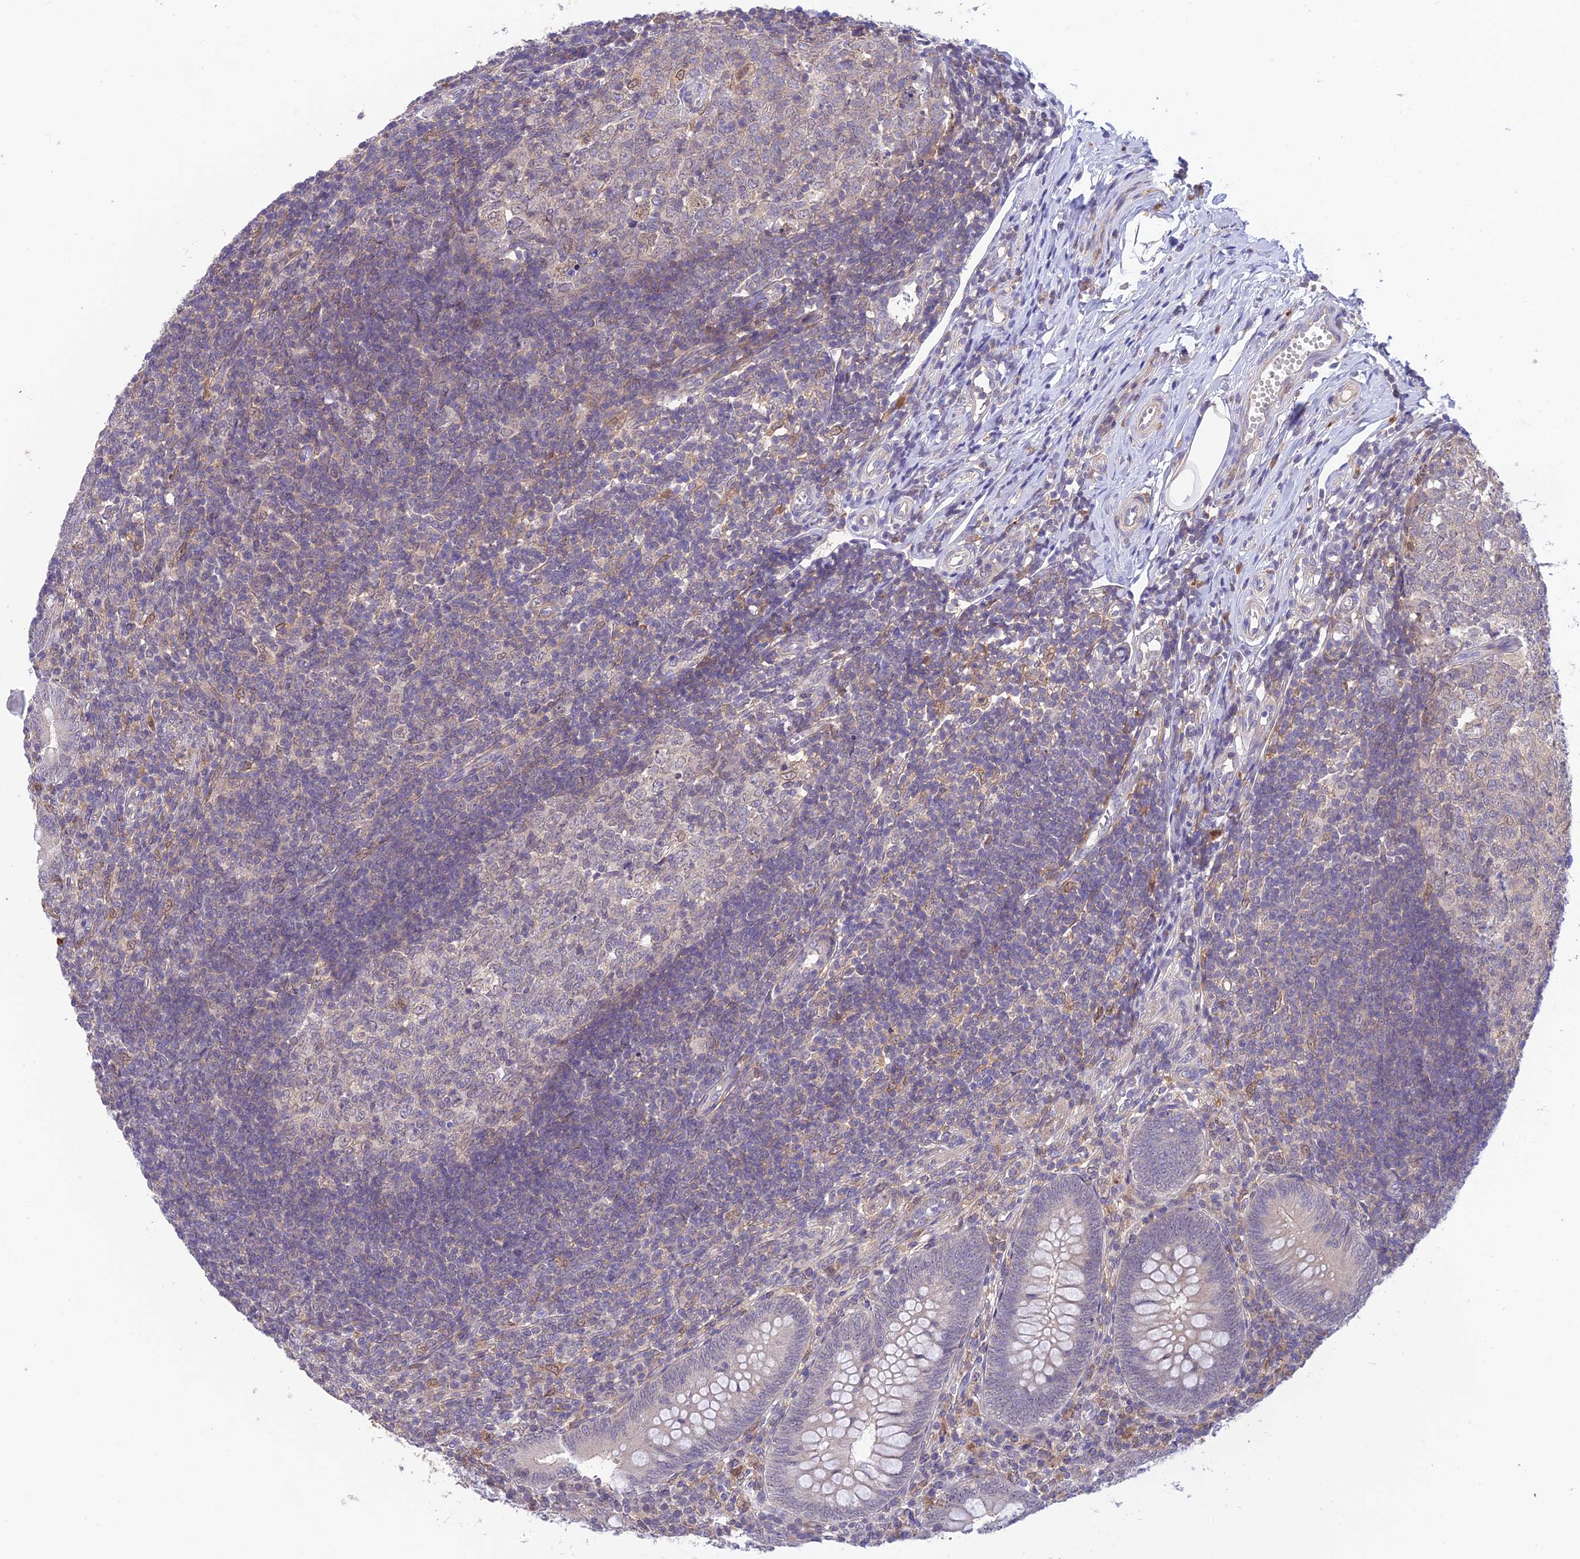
{"staining": {"intensity": "negative", "quantity": "none", "location": "none"}, "tissue": "appendix", "cell_type": "Glandular cells", "image_type": "normal", "snomed": [{"axis": "morphology", "description": "Normal tissue, NOS"}, {"axis": "topography", "description": "Appendix"}], "caption": "IHC histopathology image of benign appendix: human appendix stained with DAB (3,3'-diaminobenzidine) demonstrates no significant protein expression in glandular cells.", "gene": "BMT2", "patient": {"sex": "male", "age": 14}}